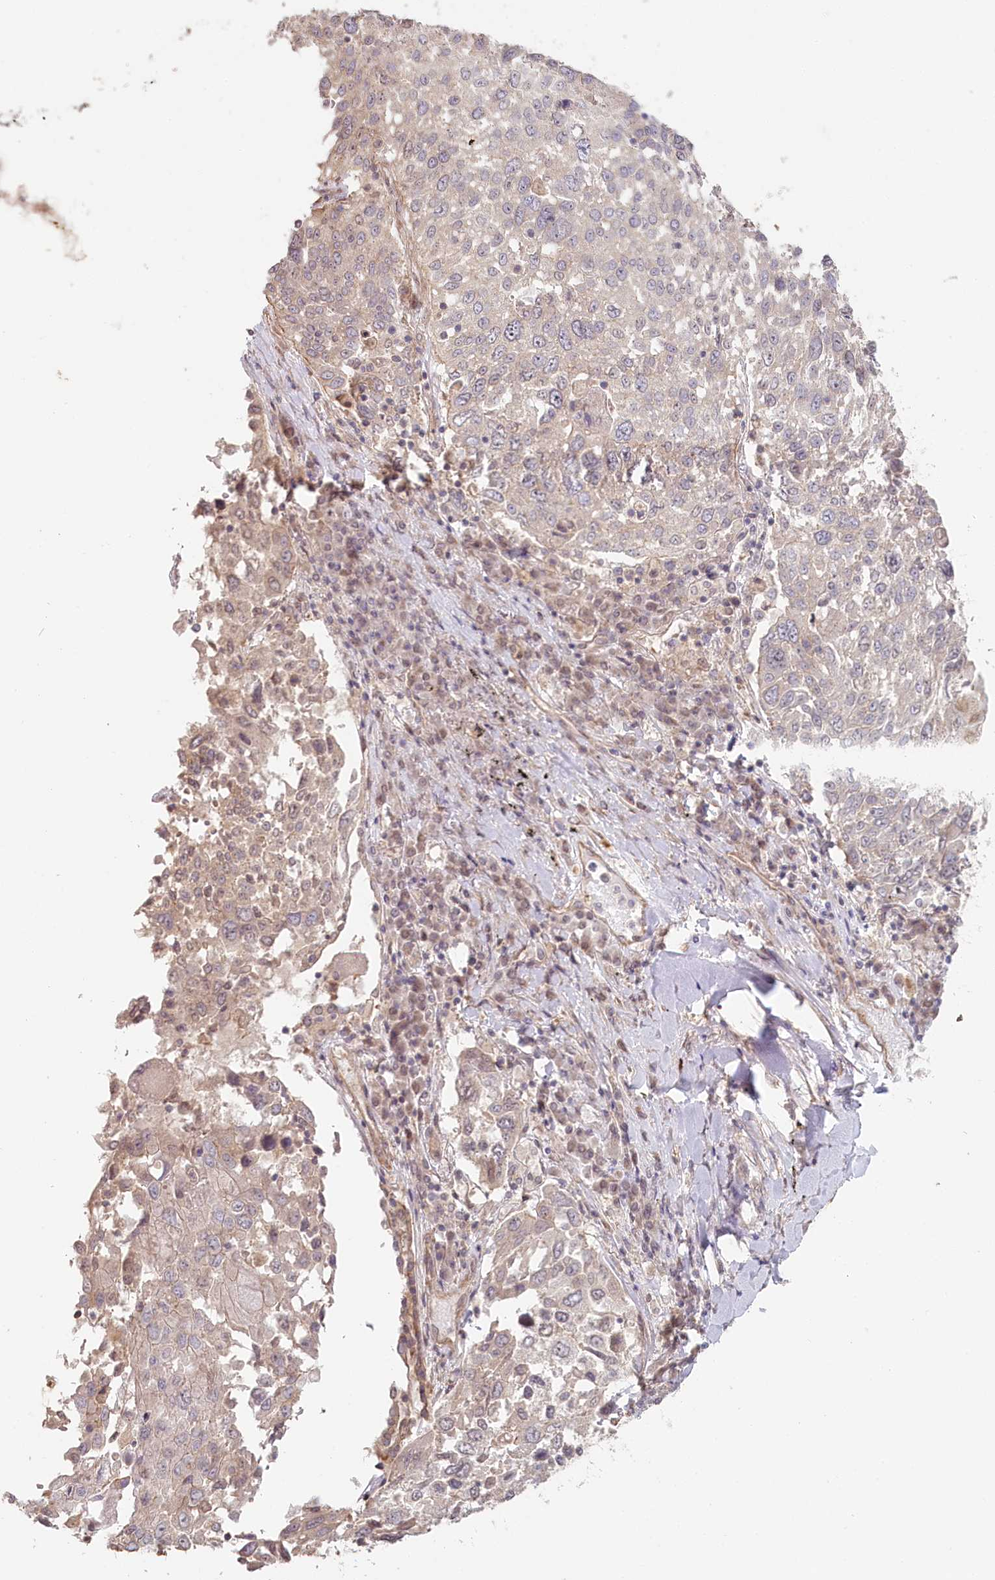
{"staining": {"intensity": "weak", "quantity": "<25%", "location": "cytoplasmic/membranous"}, "tissue": "lung cancer", "cell_type": "Tumor cells", "image_type": "cancer", "snomed": [{"axis": "morphology", "description": "Squamous cell carcinoma, NOS"}, {"axis": "topography", "description": "Lung"}], "caption": "Immunohistochemical staining of human lung cancer (squamous cell carcinoma) demonstrates no significant expression in tumor cells.", "gene": "TCHP", "patient": {"sex": "male", "age": 65}}